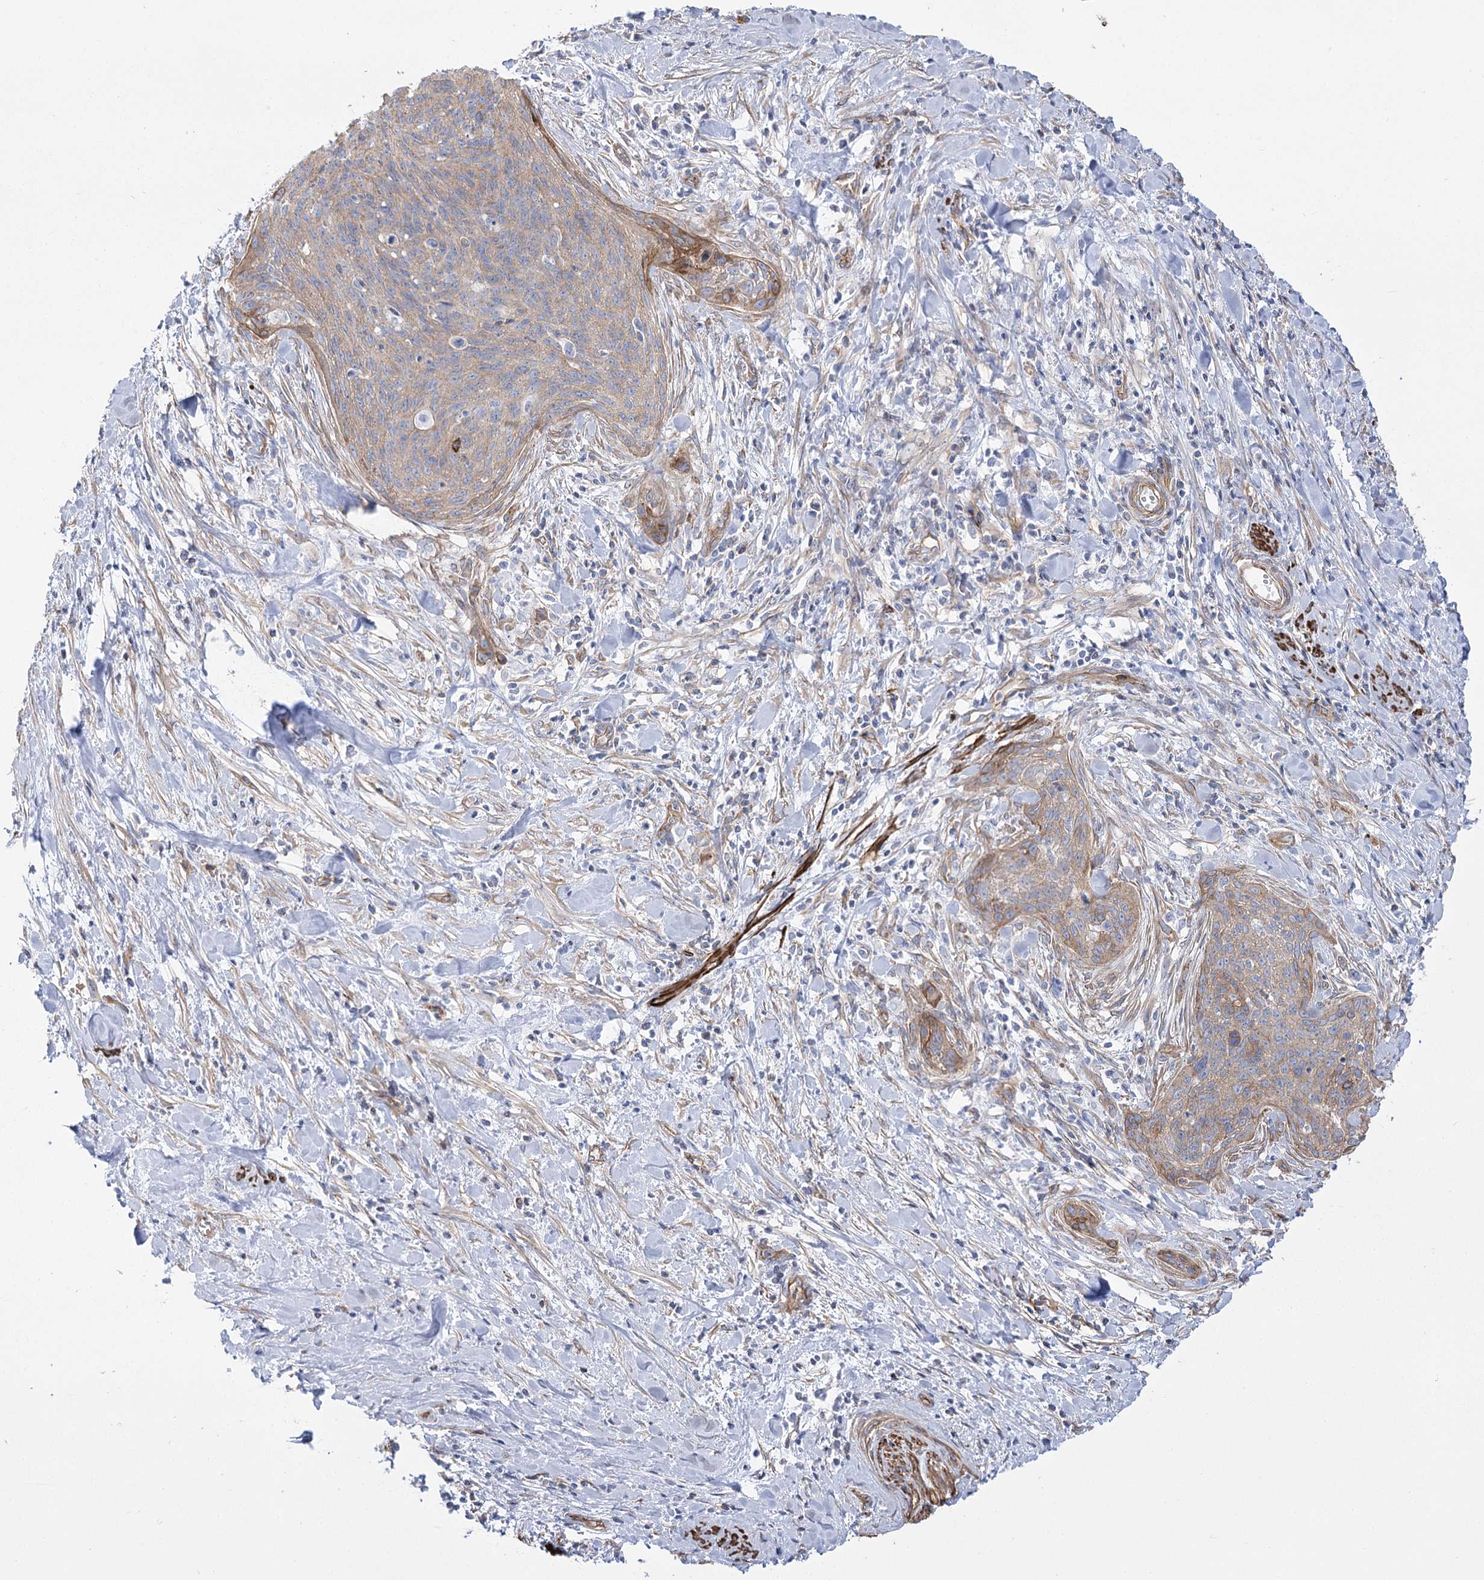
{"staining": {"intensity": "moderate", "quantity": "<25%", "location": "cytoplasmic/membranous"}, "tissue": "cervical cancer", "cell_type": "Tumor cells", "image_type": "cancer", "snomed": [{"axis": "morphology", "description": "Squamous cell carcinoma, NOS"}, {"axis": "topography", "description": "Cervix"}], "caption": "Squamous cell carcinoma (cervical) tissue shows moderate cytoplasmic/membranous positivity in about <25% of tumor cells", "gene": "PLEKHA5", "patient": {"sex": "female", "age": 55}}